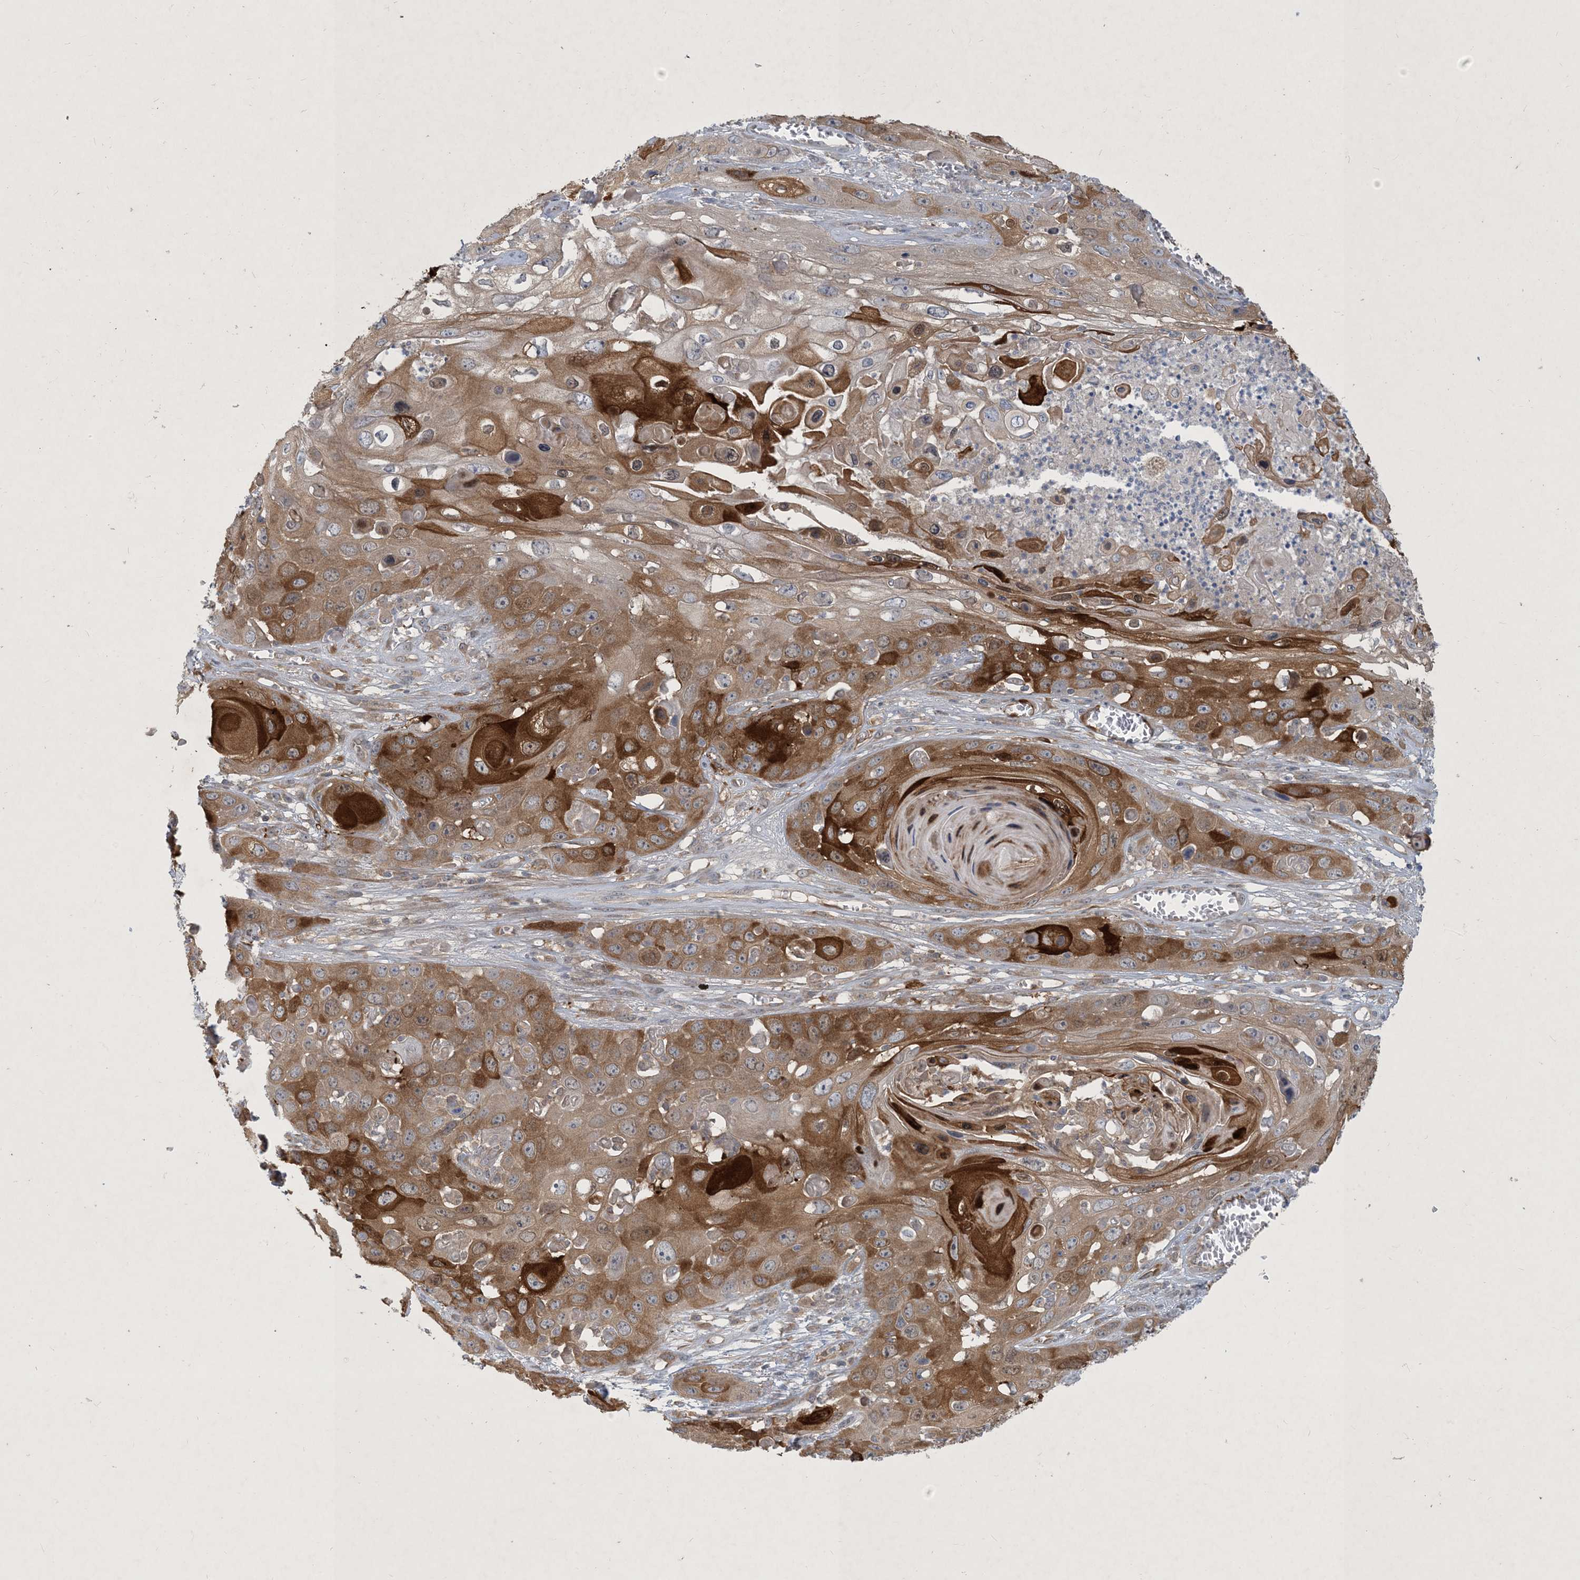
{"staining": {"intensity": "strong", "quantity": "25%-75%", "location": "cytoplasmic/membranous"}, "tissue": "skin cancer", "cell_type": "Tumor cells", "image_type": "cancer", "snomed": [{"axis": "morphology", "description": "Squamous cell carcinoma, NOS"}, {"axis": "topography", "description": "Skin"}], "caption": "The photomicrograph exhibits staining of skin cancer (squamous cell carcinoma), revealing strong cytoplasmic/membranous protein positivity (brown color) within tumor cells.", "gene": "CDS1", "patient": {"sex": "male", "age": 55}}